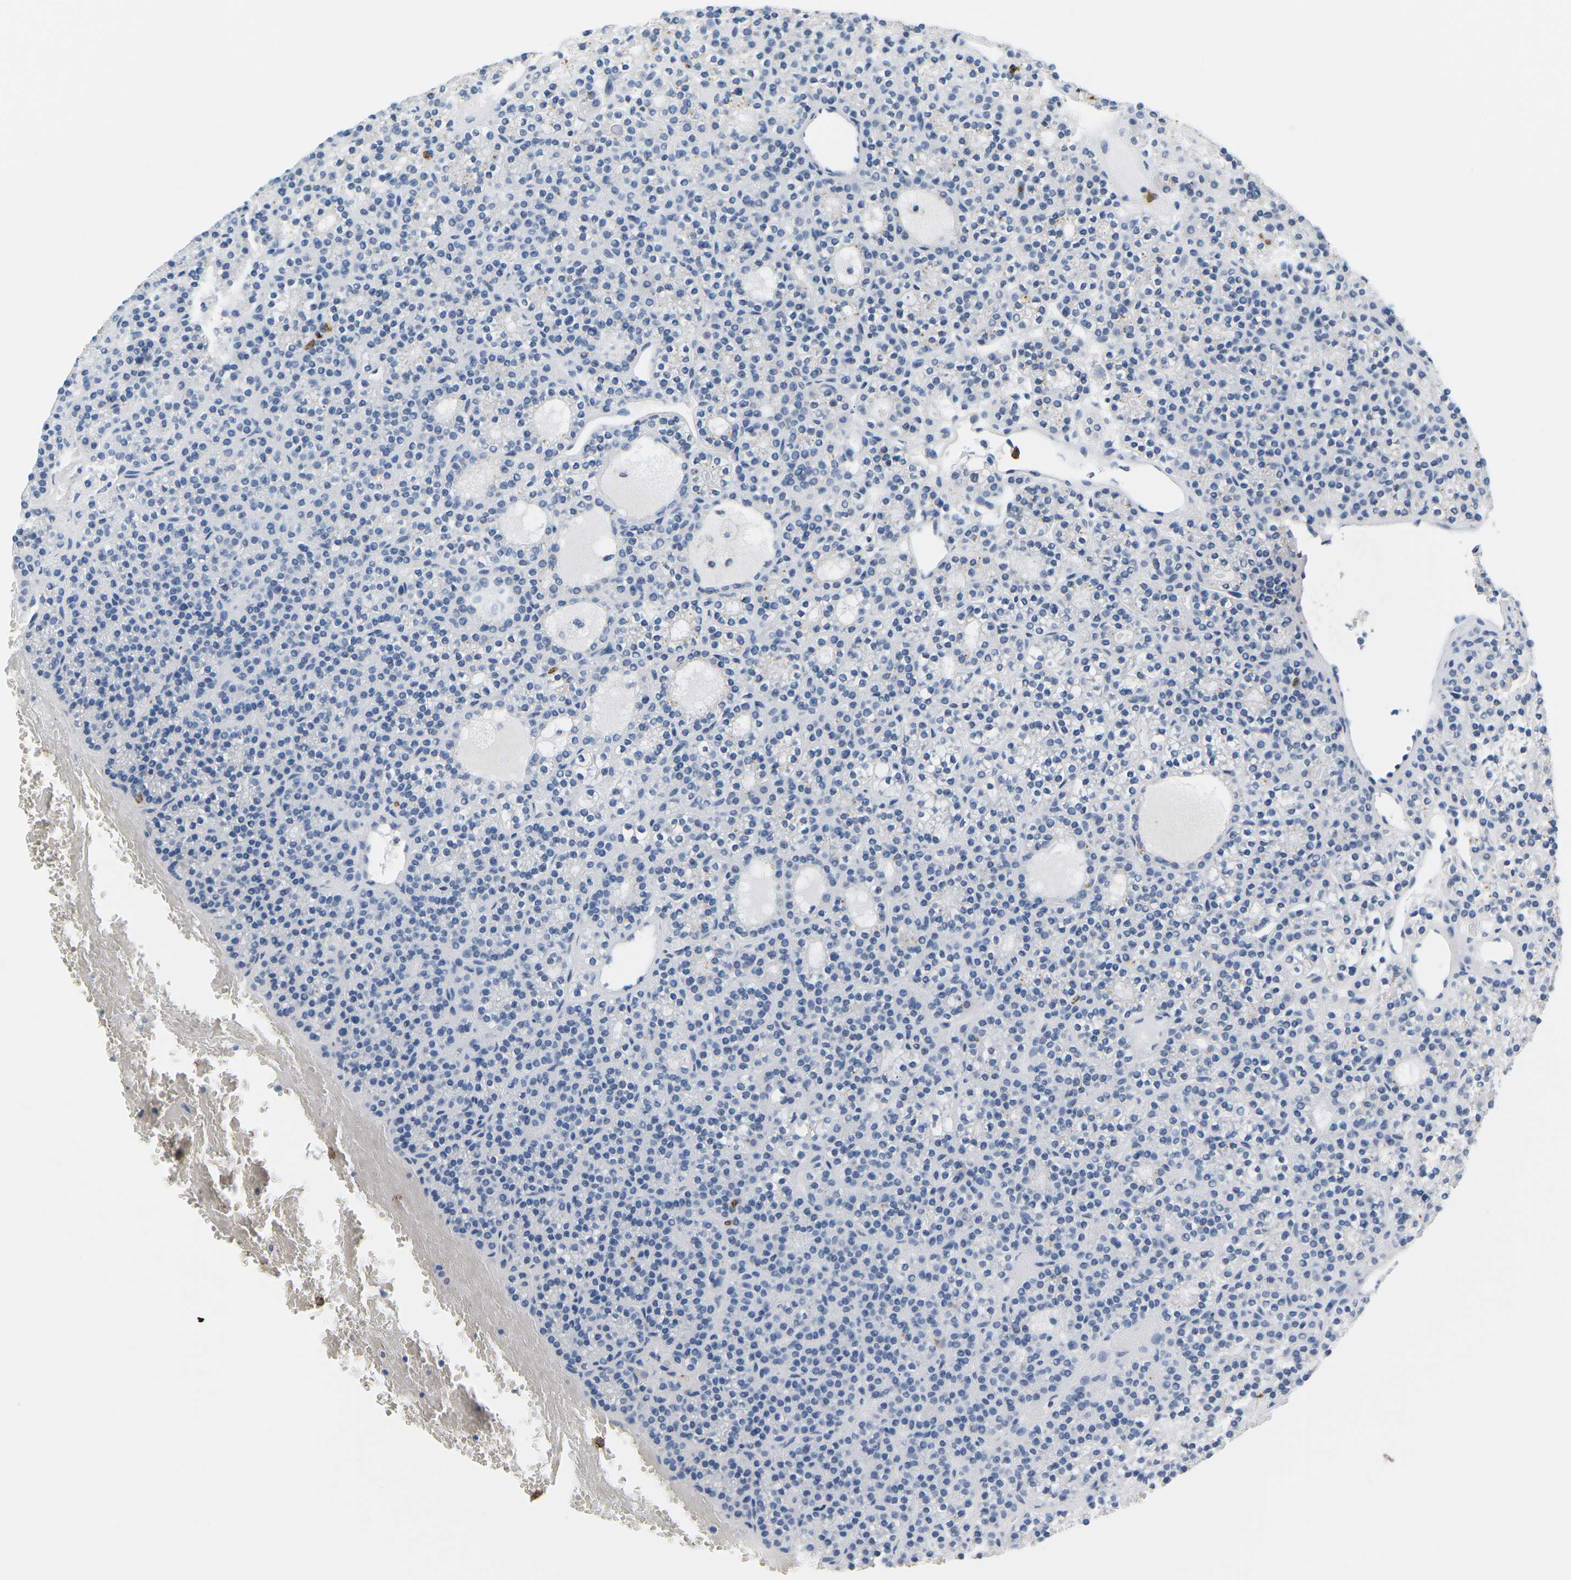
{"staining": {"intensity": "moderate", "quantity": "<25%", "location": "cytoplasmic/membranous"}, "tissue": "parathyroid gland", "cell_type": "Glandular cells", "image_type": "normal", "snomed": [{"axis": "morphology", "description": "Normal tissue, NOS"}, {"axis": "morphology", "description": "Adenoma, NOS"}, {"axis": "topography", "description": "Parathyroid gland"}], "caption": "DAB (3,3'-diaminobenzidine) immunohistochemical staining of unremarkable parathyroid gland exhibits moderate cytoplasmic/membranous protein positivity in about <25% of glandular cells. (IHC, brightfield microscopy, high magnification).", "gene": "ADM", "patient": {"sex": "female", "age": 64}}